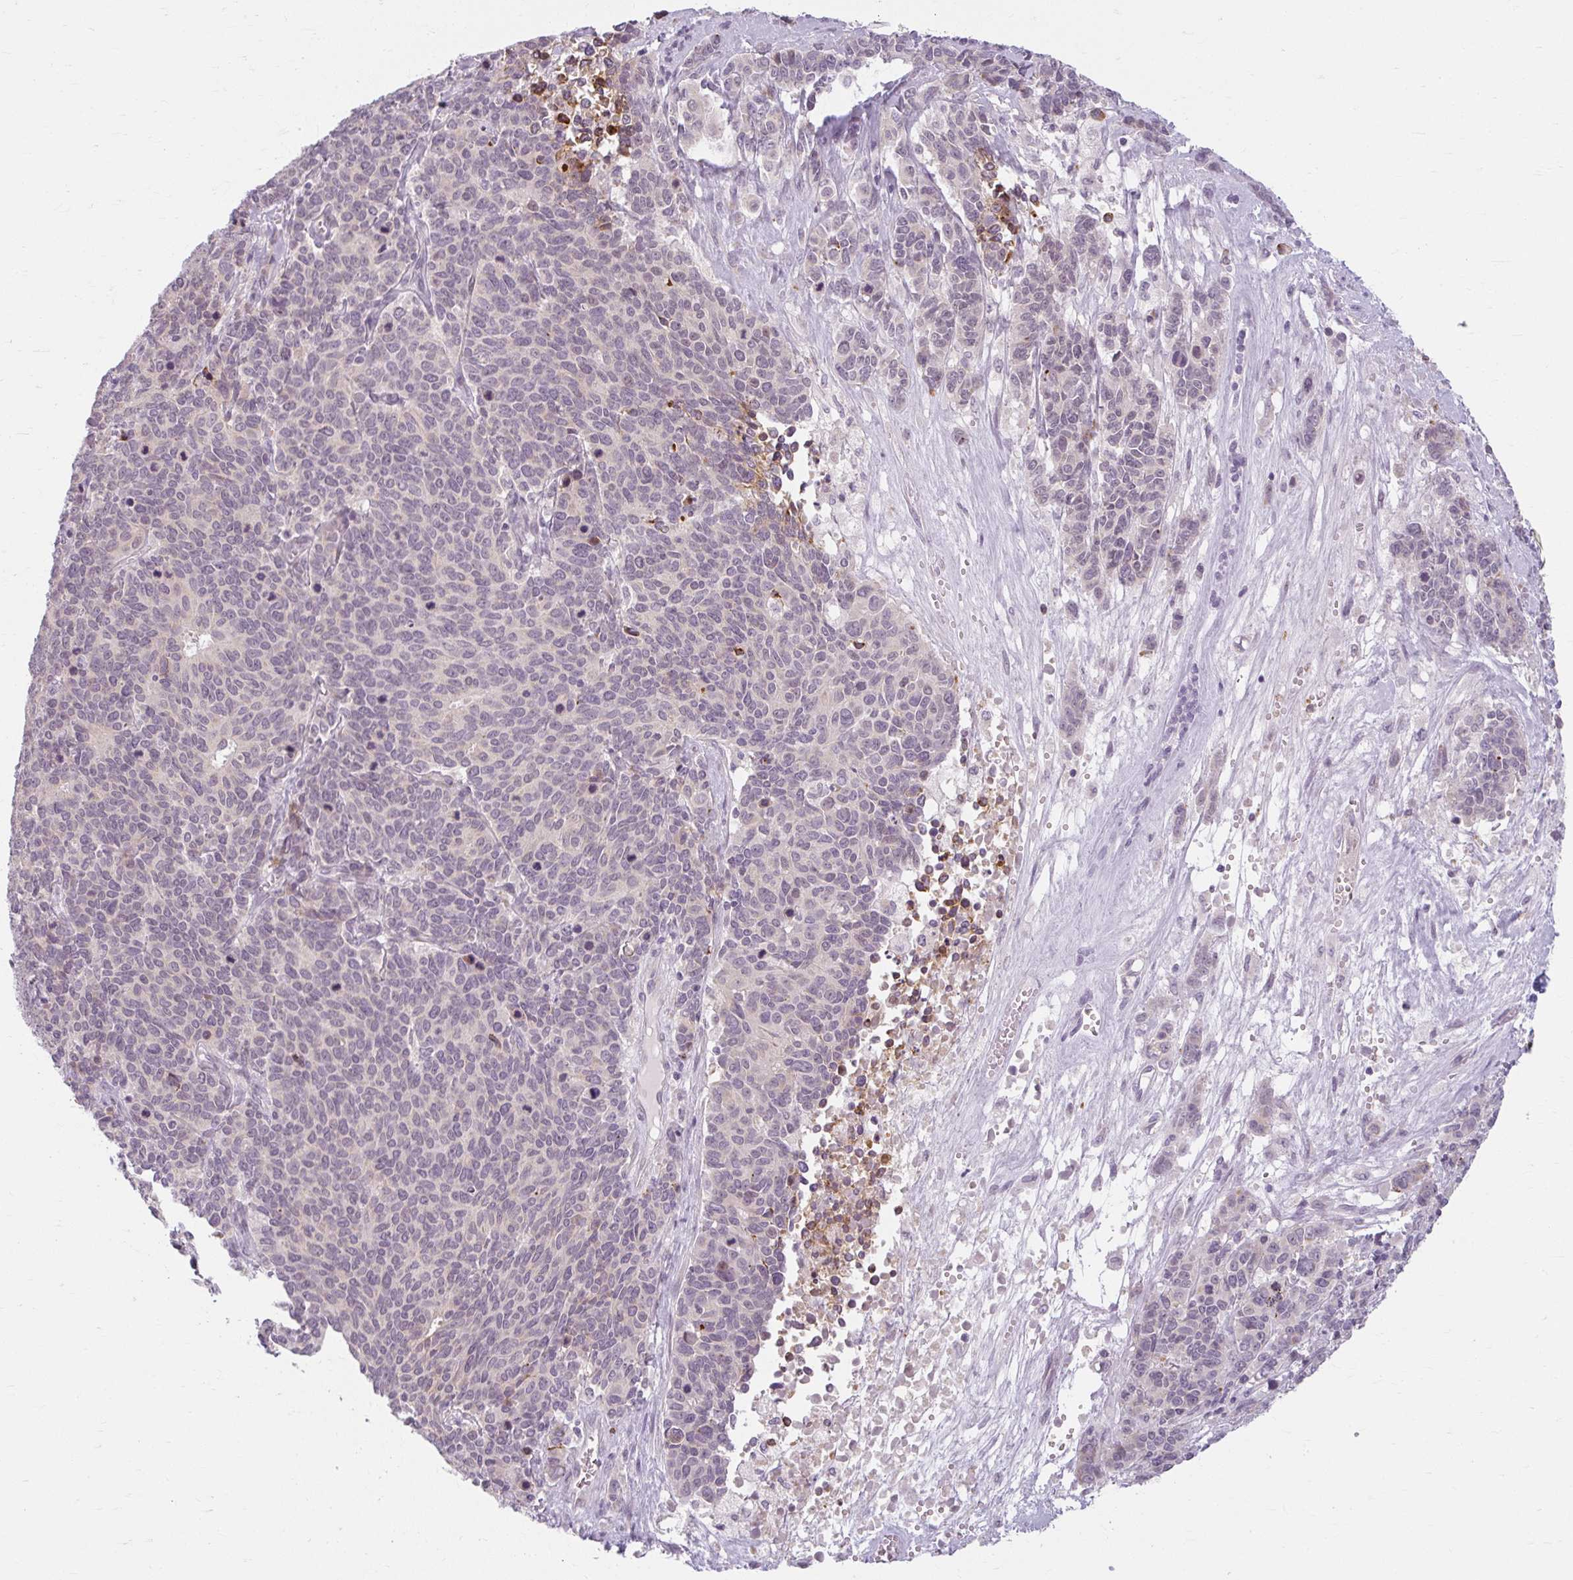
{"staining": {"intensity": "negative", "quantity": "none", "location": "none"}, "tissue": "cervical cancer", "cell_type": "Tumor cells", "image_type": "cancer", "snomed": [{"axis": "morphology", "description": "Squamous cell carcinoma, NOS"}, {"axis": "topography", "description": "Cervix"}], "caption": "Tumor cells show no significant protein expression in cervical cancer (squamous cell carcinoma). (Brightfield microscopy of DAB (3,3'-diaminobenzidine) immunohistochemistry at high magnification).", "gene": "ZFYVE26", "patient": {"sex": "female", "age": 60}}